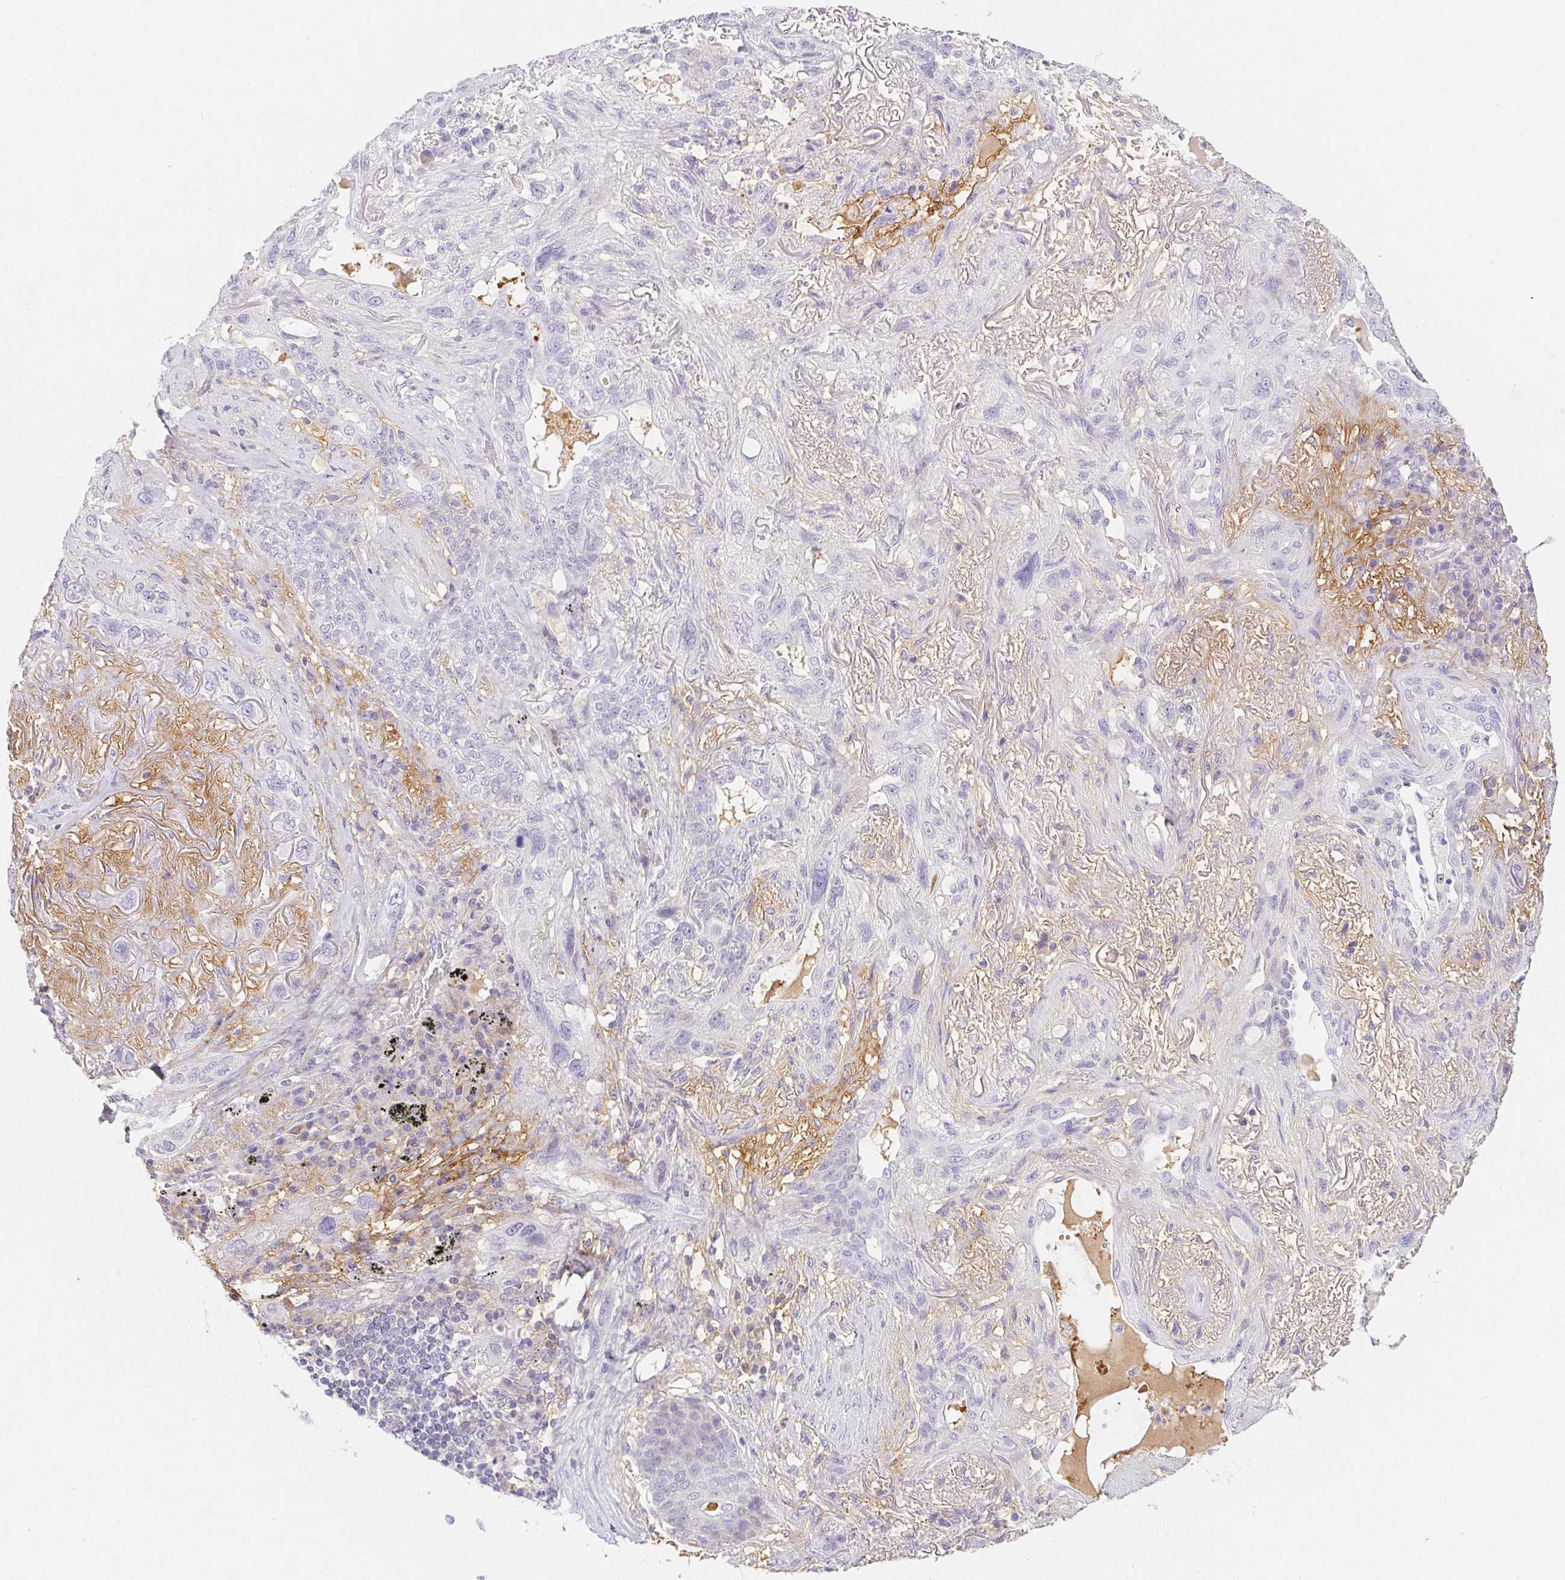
{"staining": {"intensity": "negative", "quantity": "none", "location": "none"}, "tissue": "lung cancer", "cell_type": "Tumor cells", "image_type": "cancer", "snomed": [{"axis": "morphology", "description": "Squamous cell carcinoma, NOS"}, {"axis": "topography", "description": "Lung"}], "caption": "Immunohistochemical staining of human lung squamous cell carcinoma demonstrates no significant positivity in tumor cells.", "gene": "ITIH2", "patient": {"sex": "female", "age": 70}}